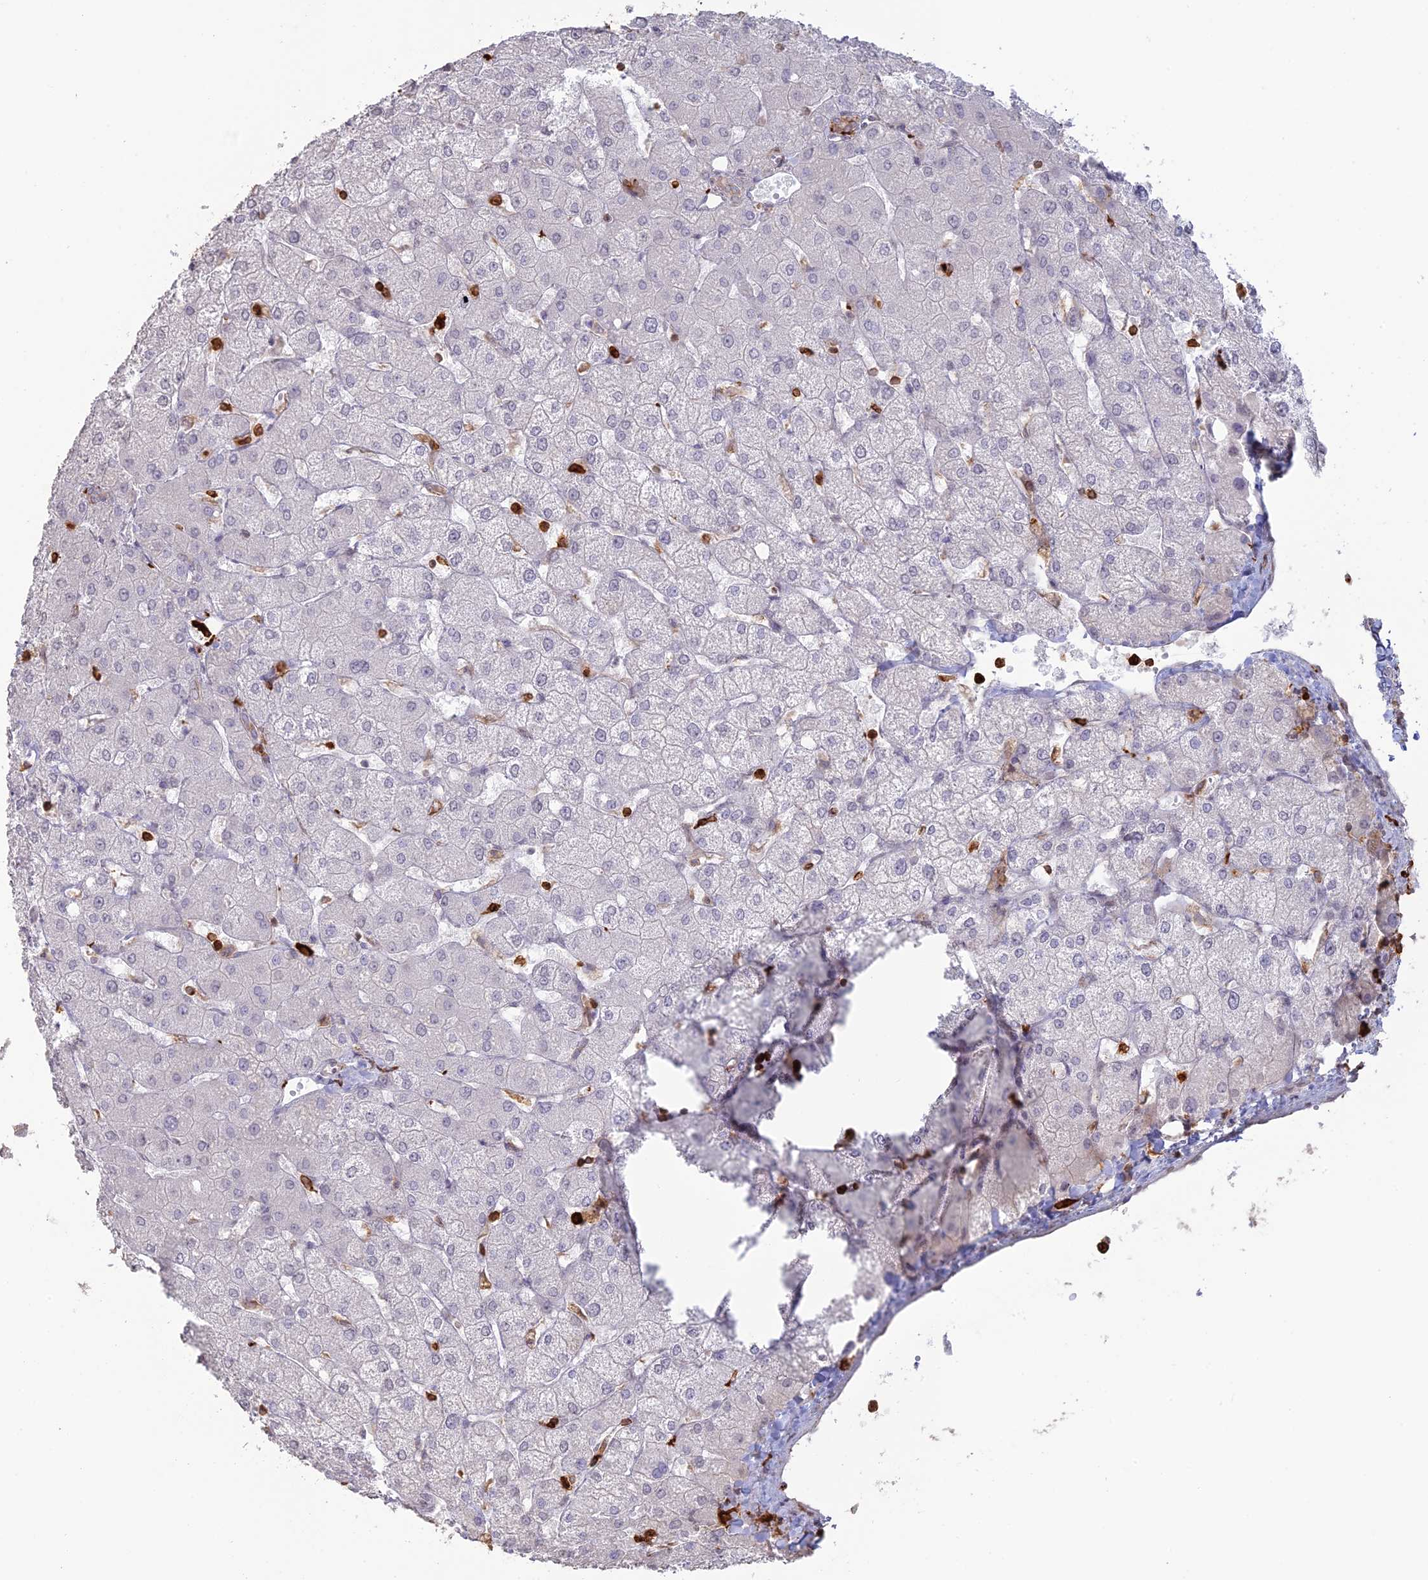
{"staining": {"intensity": "negative", "quantity": "none", "location": "none"}, "tissue": "liver", "cell_type": "Cholangiocytes", "image_type": "normal", "snomed": [{"axis": "morphology", "description": "Normal tissue, NOS"}, {"axis": "topography", "description": "Liver"}], "caption": "Immunohistochemistry photomicrograph of benign human liver stained for a protein (brown), which exhibits no staining in cholangiocytes. (DAB (3,3'-diaminobenzidine) IHC, high magnification).", "gene": "APOBR", "patient": {"sex": "female", "age": 54}}